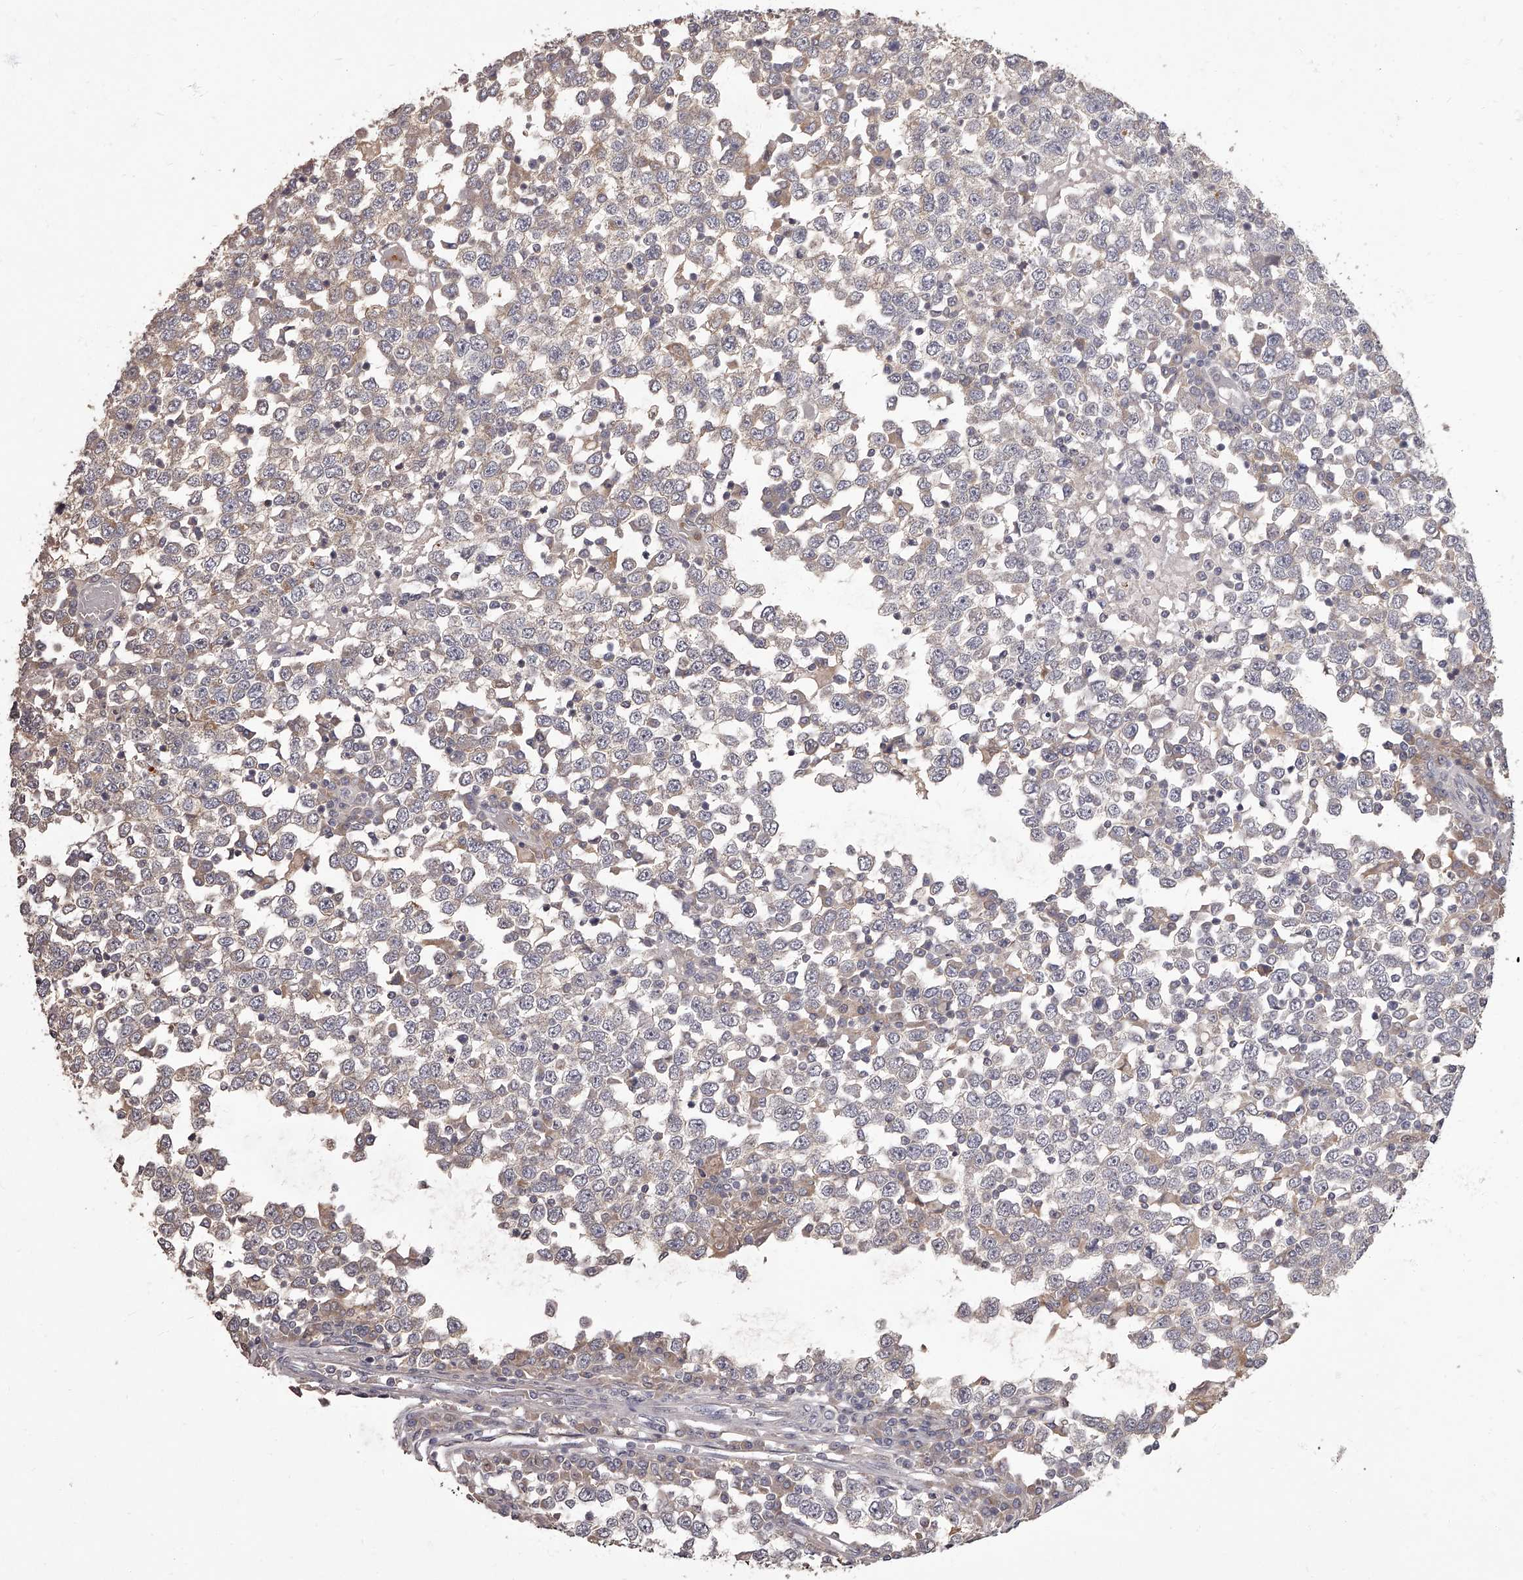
{"staining": {"intensity": "weak", "quantity": "<25%", "location": "cytoplasmic/membranous"}, "tissue": "testis cancer", "cell_type": "Tumor cells", "image_type": "cancer", "snomed": [{"axis": "morphology", "description": "Seminoma, NOS"}, {"axis": "topography", "description": "Testis"}], "caption": "The micrograph displays no significant staining in tumor cells of testis cancer.", "gene": "APEH", "patient": {"sex": "male", "age": 65}}